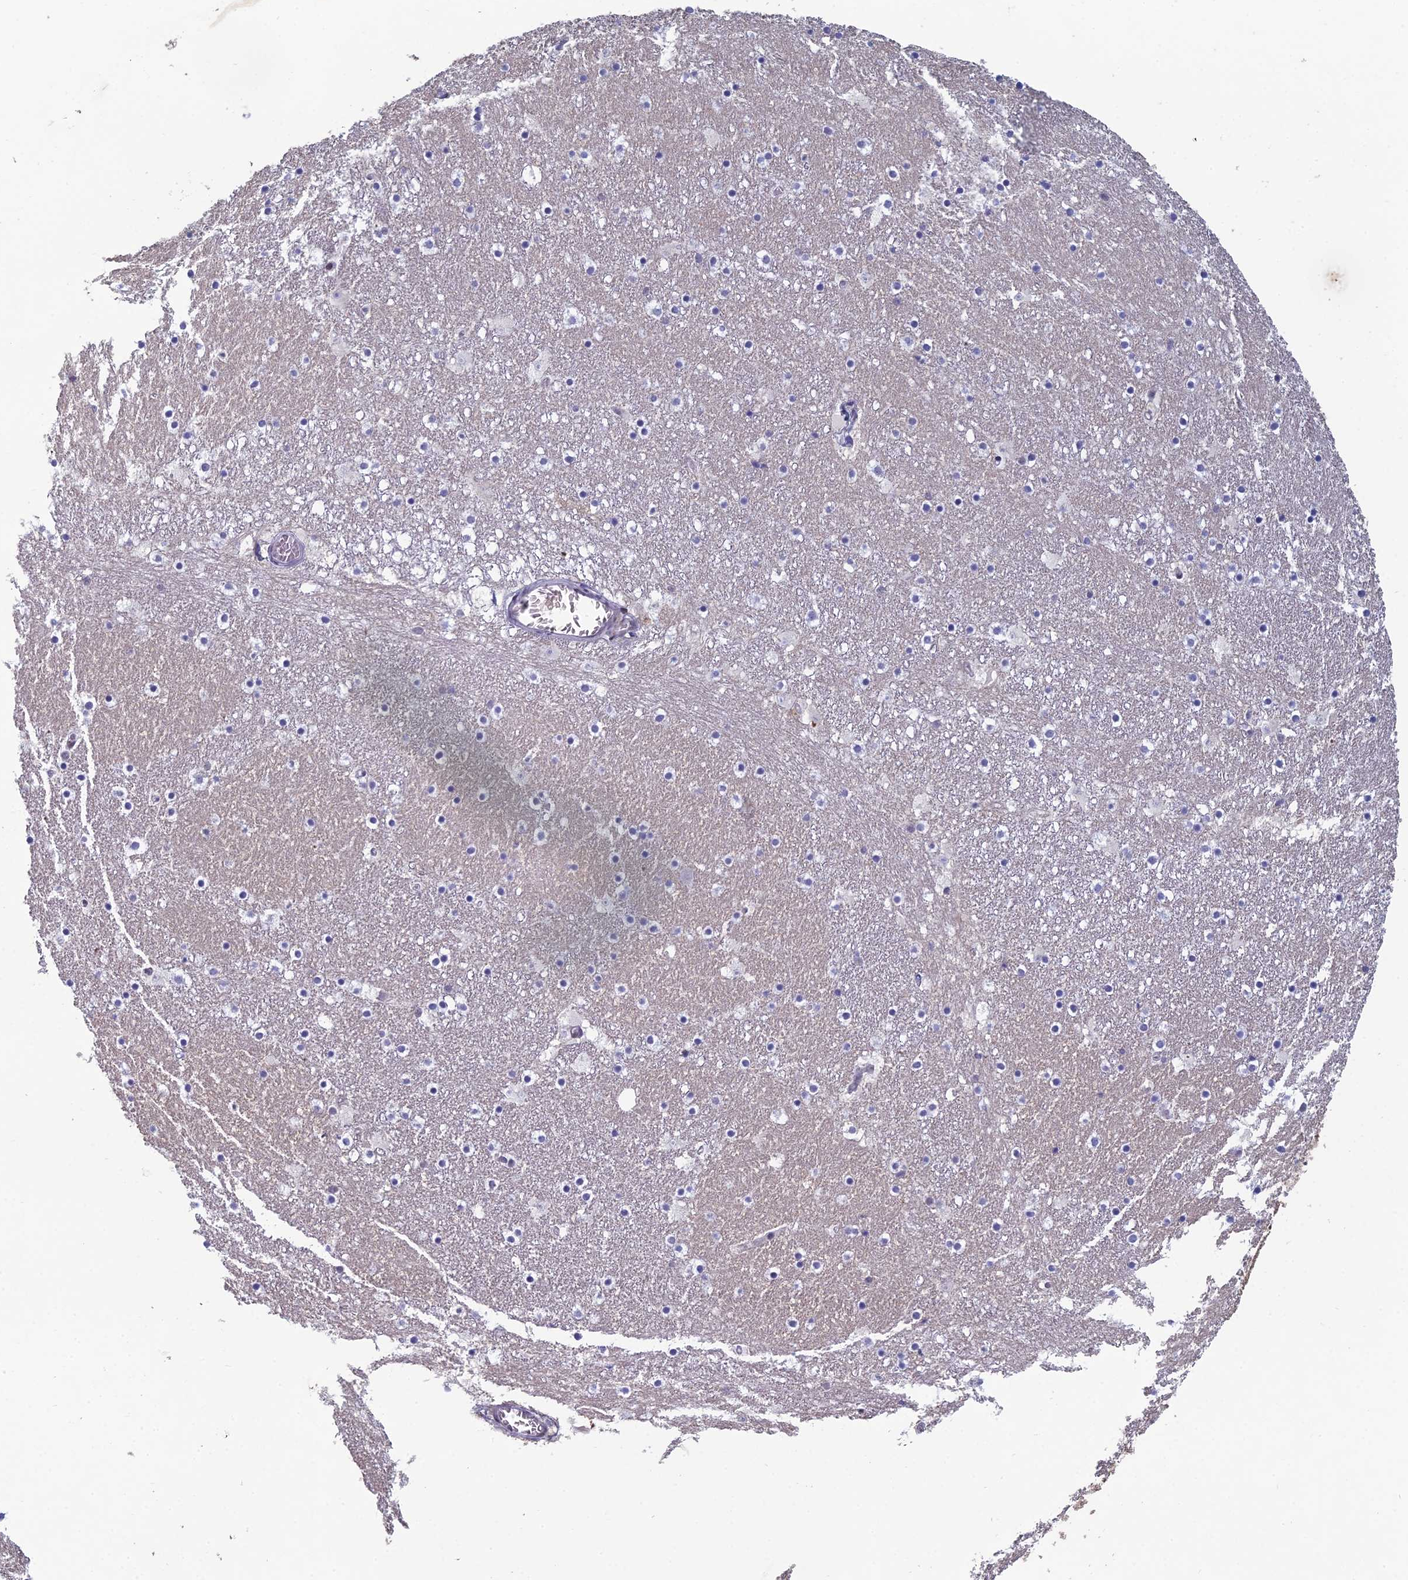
{"staining": {"intensity": "negative", "quantity": "none", "location": "none"}, "tissue": "caudate", "cell_type": "Glial cells", "image_type": "normal", "snomed": [{"axis": "morphology", "description": "Normal tissue, NOS"}, {"axis": "topography", "description": "Lateral ventricle wall"}], "caption": "Immunohistochemical staining of unremarkable human caudate displays no significant expression in glial cells.", "gene": "RGS17", "patient": {"sex": "male", "age": 45}}